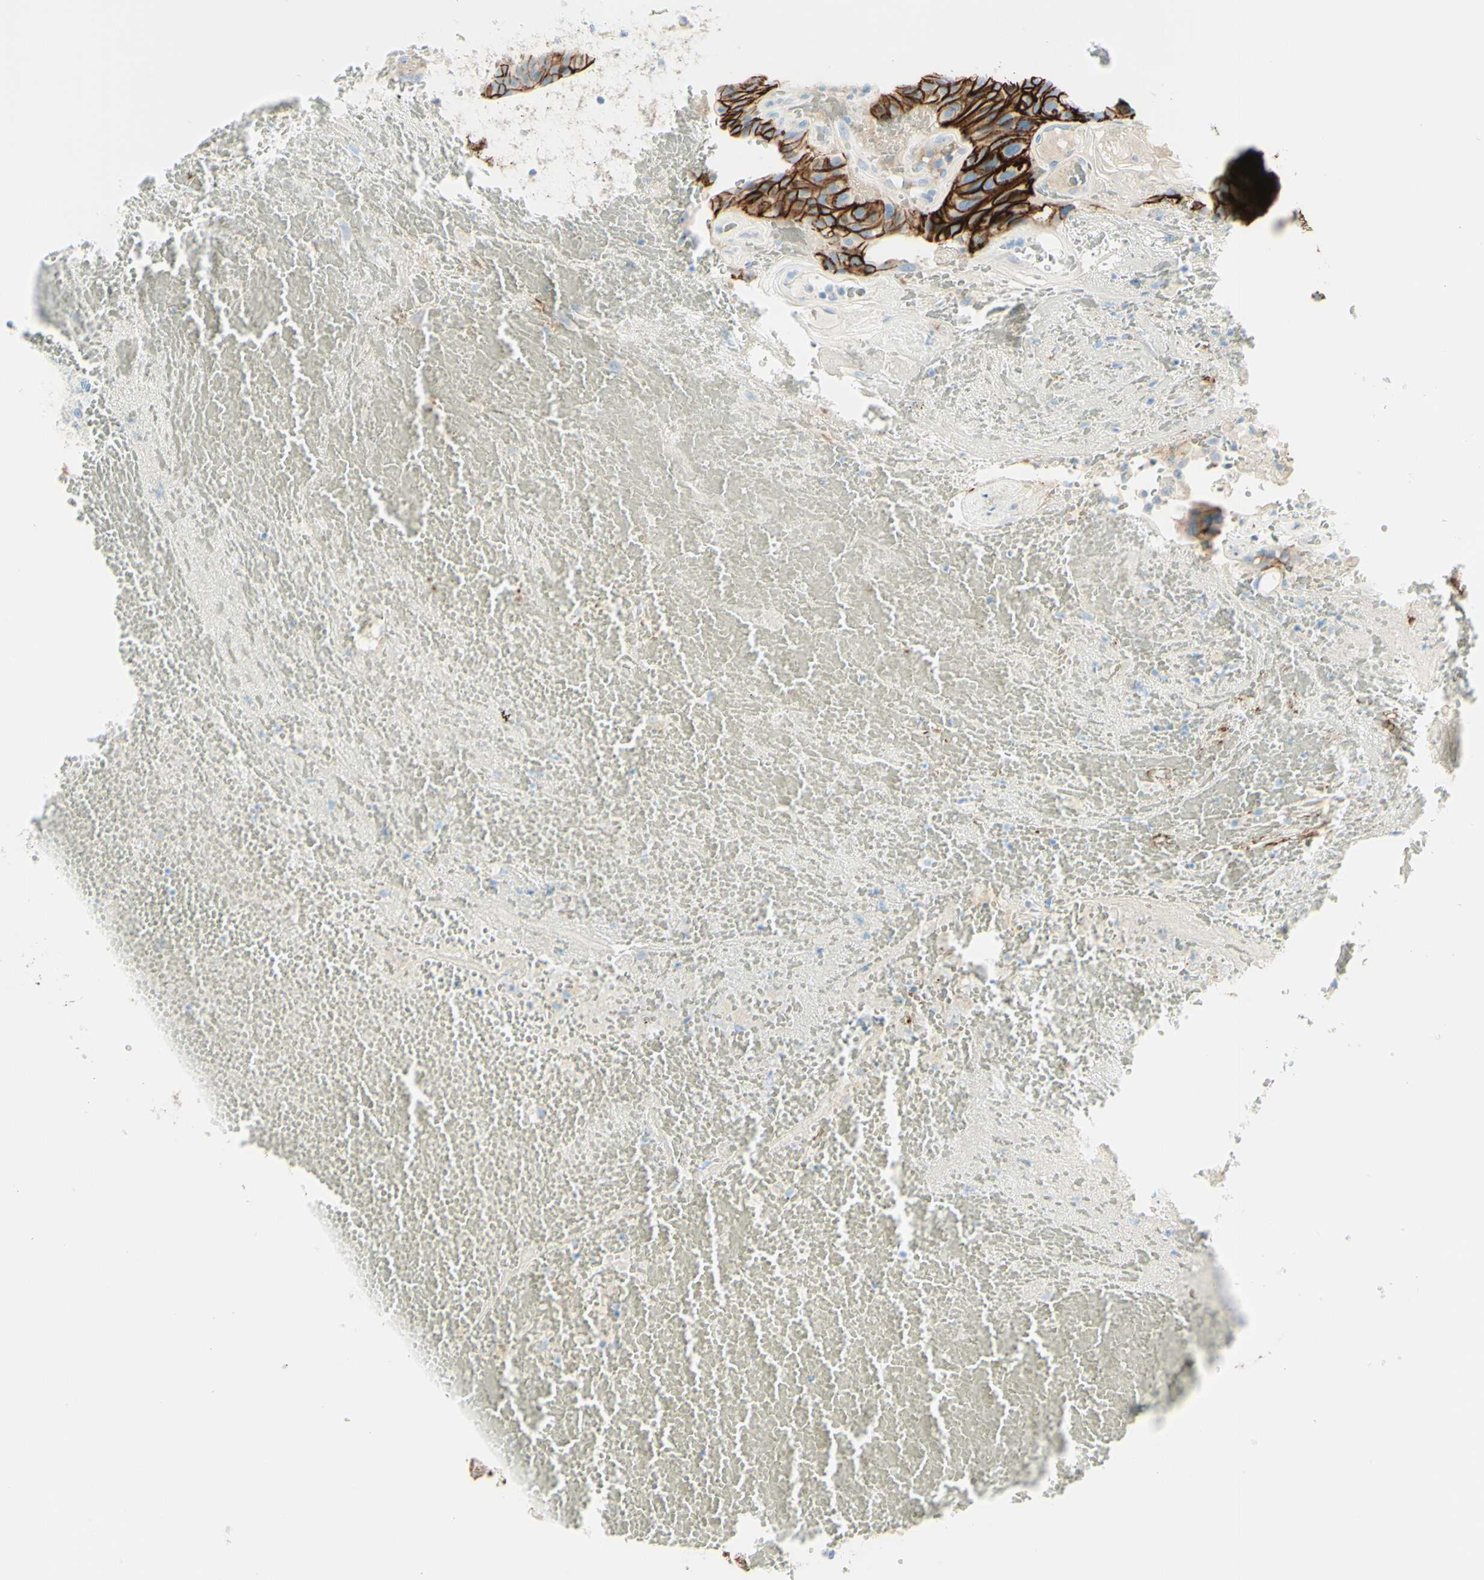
{"staining": {"intensity": "strong", "quantity": "25%-75%", "location": "cytoplasmic/membranous"}, "tissue": "urothelial cancer", "cell_type": "Tumor cells", "image_type": "cancer", "snomed": [{"axis": "morphology", "description": "Urothelial carcinoma, High grade"}, {"axis": "topography", "description": "Urinary bladder"}], "caption": "An immunohistochemistry histopathology image of neoplastic tissue is shown. Protein staining in brown highlights strong cytoplasmic/membranous positivity in high-grade urothelial carcinoma within tumor cells.", "gene": "ALCAM", "patient": {"sex": "male", "age": 66}}